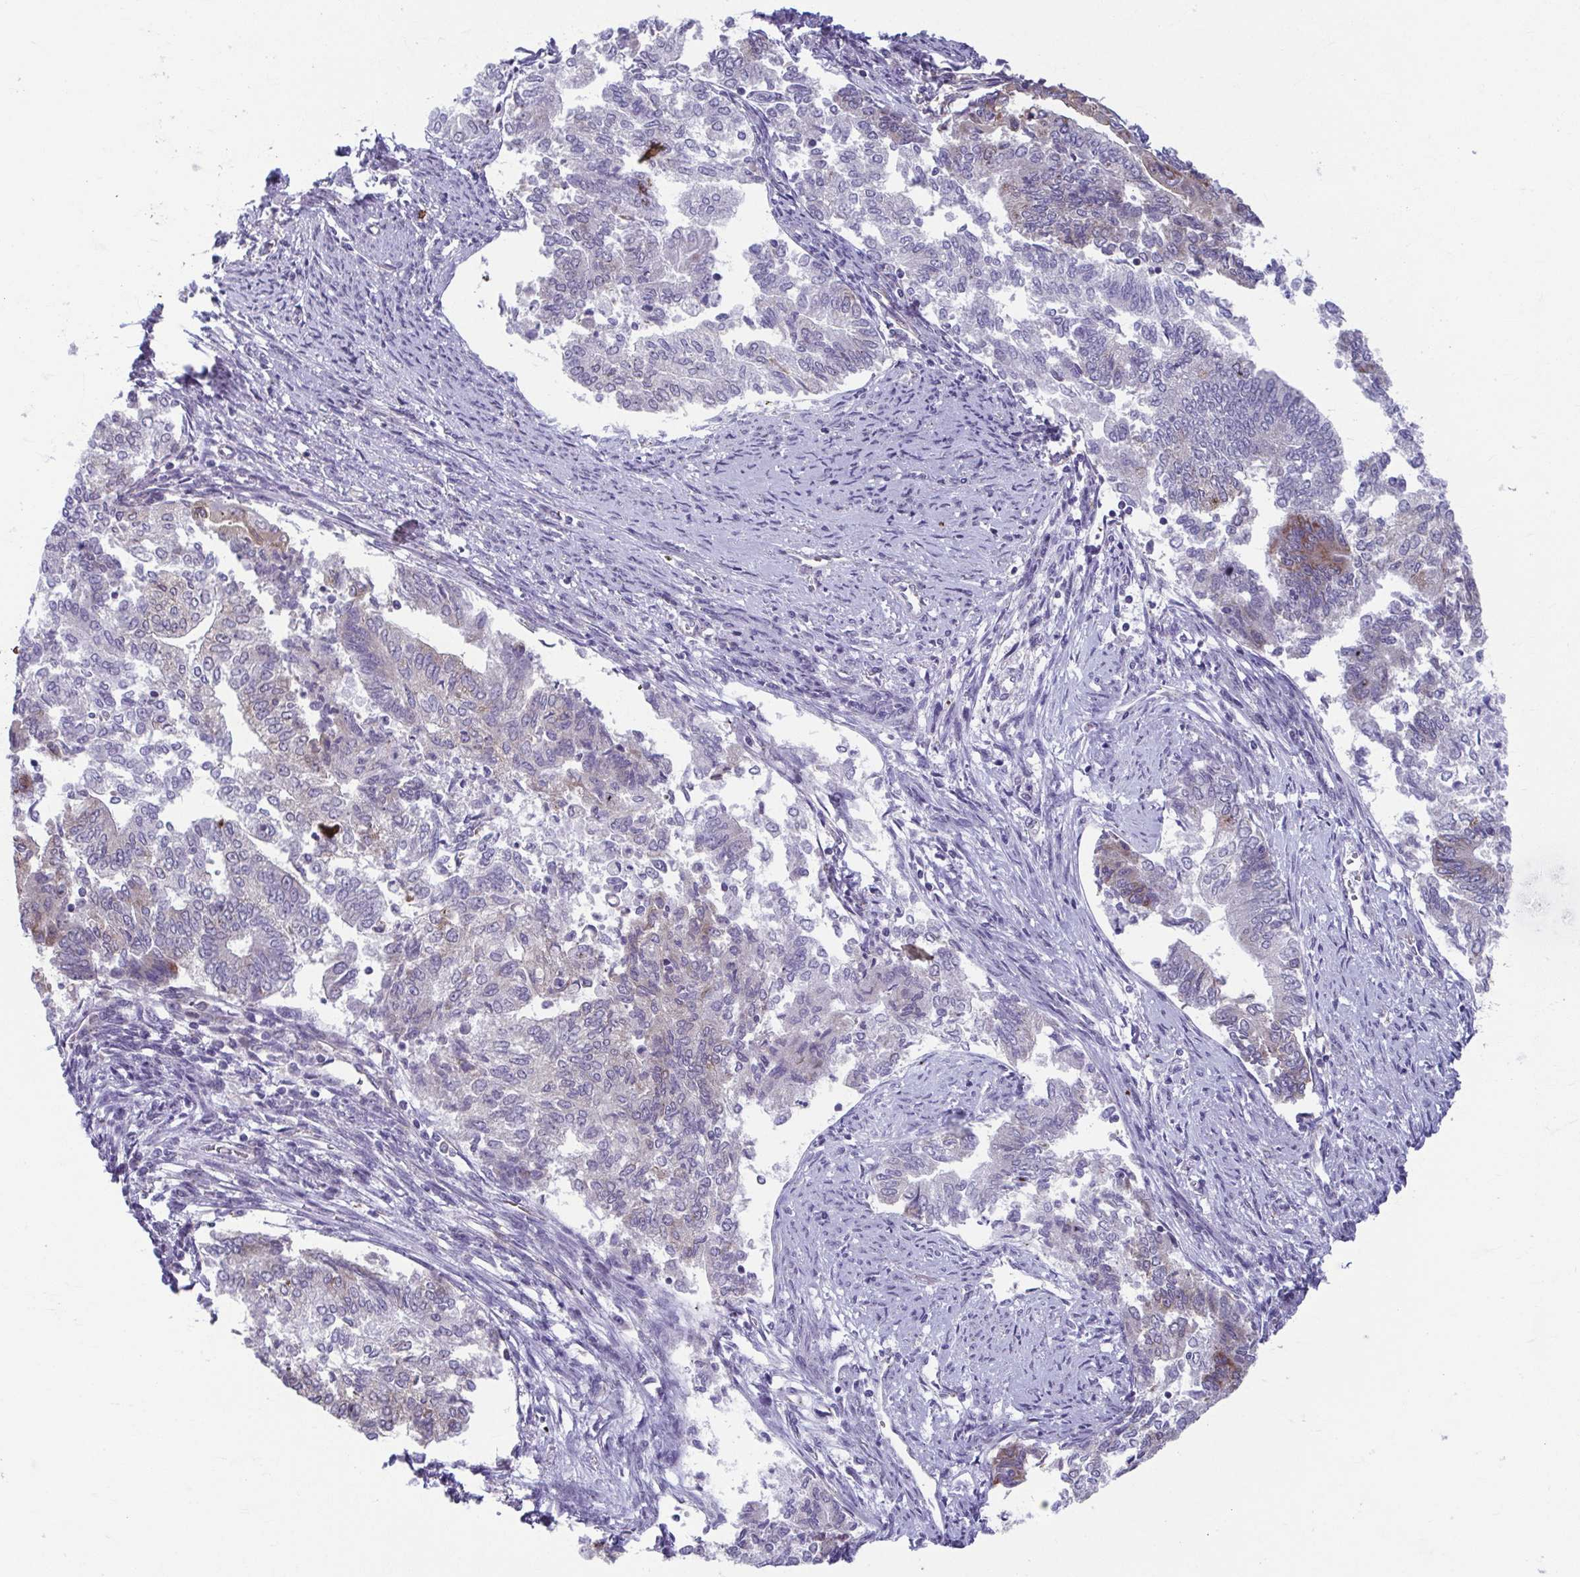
{"staining": {"intensity": "weak", "quantity": "25%-75%", "location": "cytoplasmic/membranous"}, "tissue": "endometrial cancer", "cell_type": "Tumor cells", "image_type": "cancer", "snomed": [{"axis": "morphology", "description": "Adenocarcinoma, NOS"}, {"axis": "topography", "description": "Endometrium"}], "caption": "Endometrial cancer stained with IHC exhibits weak cytoplasmic/membranous expression in approximately 25%-75% of tumor cells.", "gene": "TMEM108", "patient": {"sex": "female", "age": 65}}